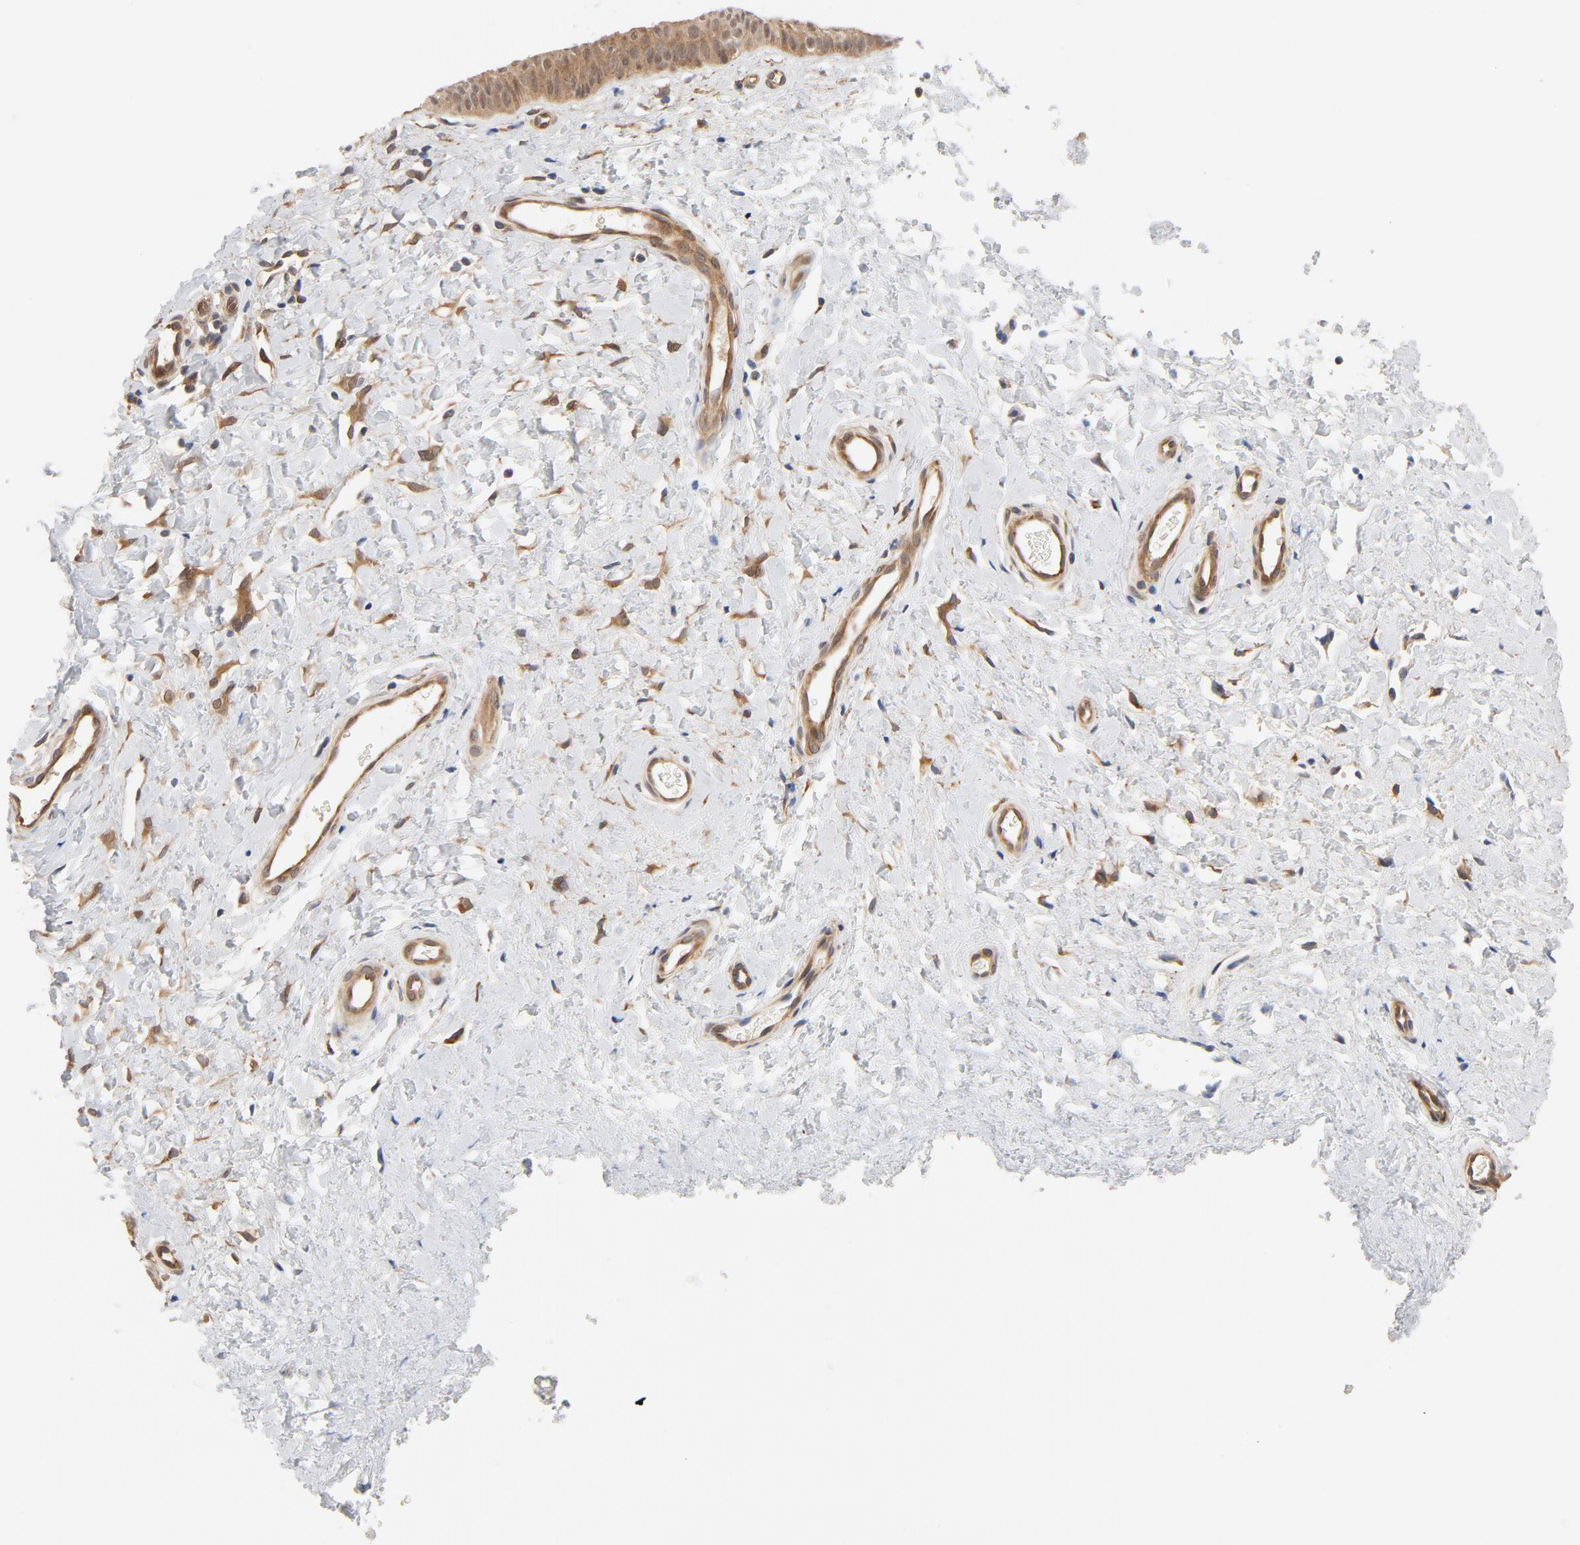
{"staining": {"intensity": "moderate", "quantity": ">75%", "location": "cytoplasmic/membranous"}, "tissue": "cervix", "cell_type": "Glandular cells", "image_type": "normal", "snomed": [{"axis": "morphology", "description": "Normal tissue, NOS"}, {"axis": "topography", "description": "Cervix"}], "caption": "The image reveals staining of unremarkable cervix, revealing moderate cytoplasmic/membranous protein expression (brown color) within glandular cells.", "gene": "EIF4E", "patient": {"sex": "female", "age": 55}}